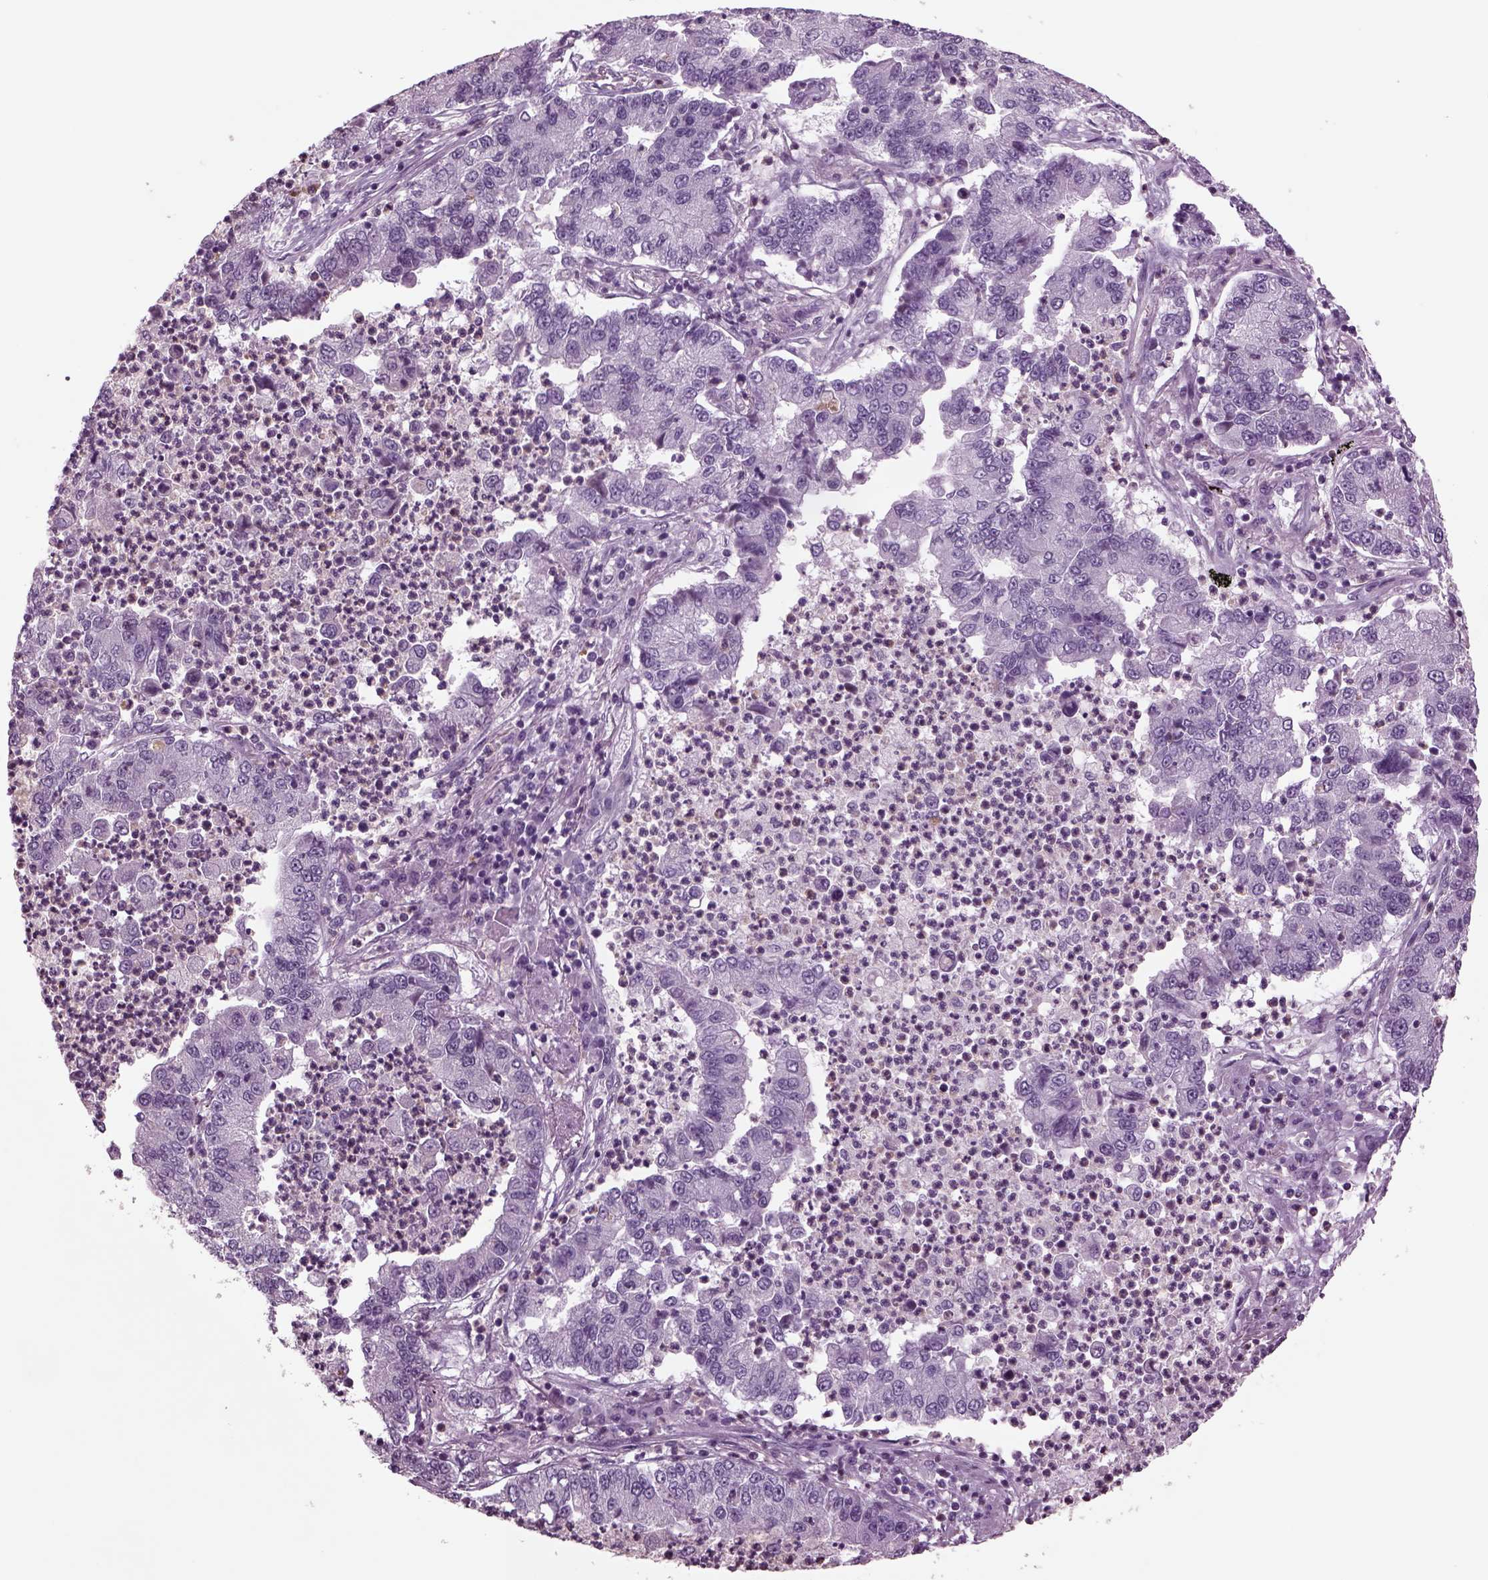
{"staining": {"intensity": "negative", "quantity": "none", "location": "none"}, "tissue": "lung cancer", "cell_type": "Tumor cells", "image_type": "cancer", "snomed": [{"axis": "morphology", "description": "Adenocarcinoma, NOS"}, {"axis": "topography", "description": "Lung"}], "caption": "IHC image of neoplastic tissue: lung cancer (adenocarcinoma) stained with DAB (3,3'-diaminobenzidine) shows no significant protein positivity in tumor cells.", "gene": "ODF3", "patient": {"sex": "female", "age": 57}}